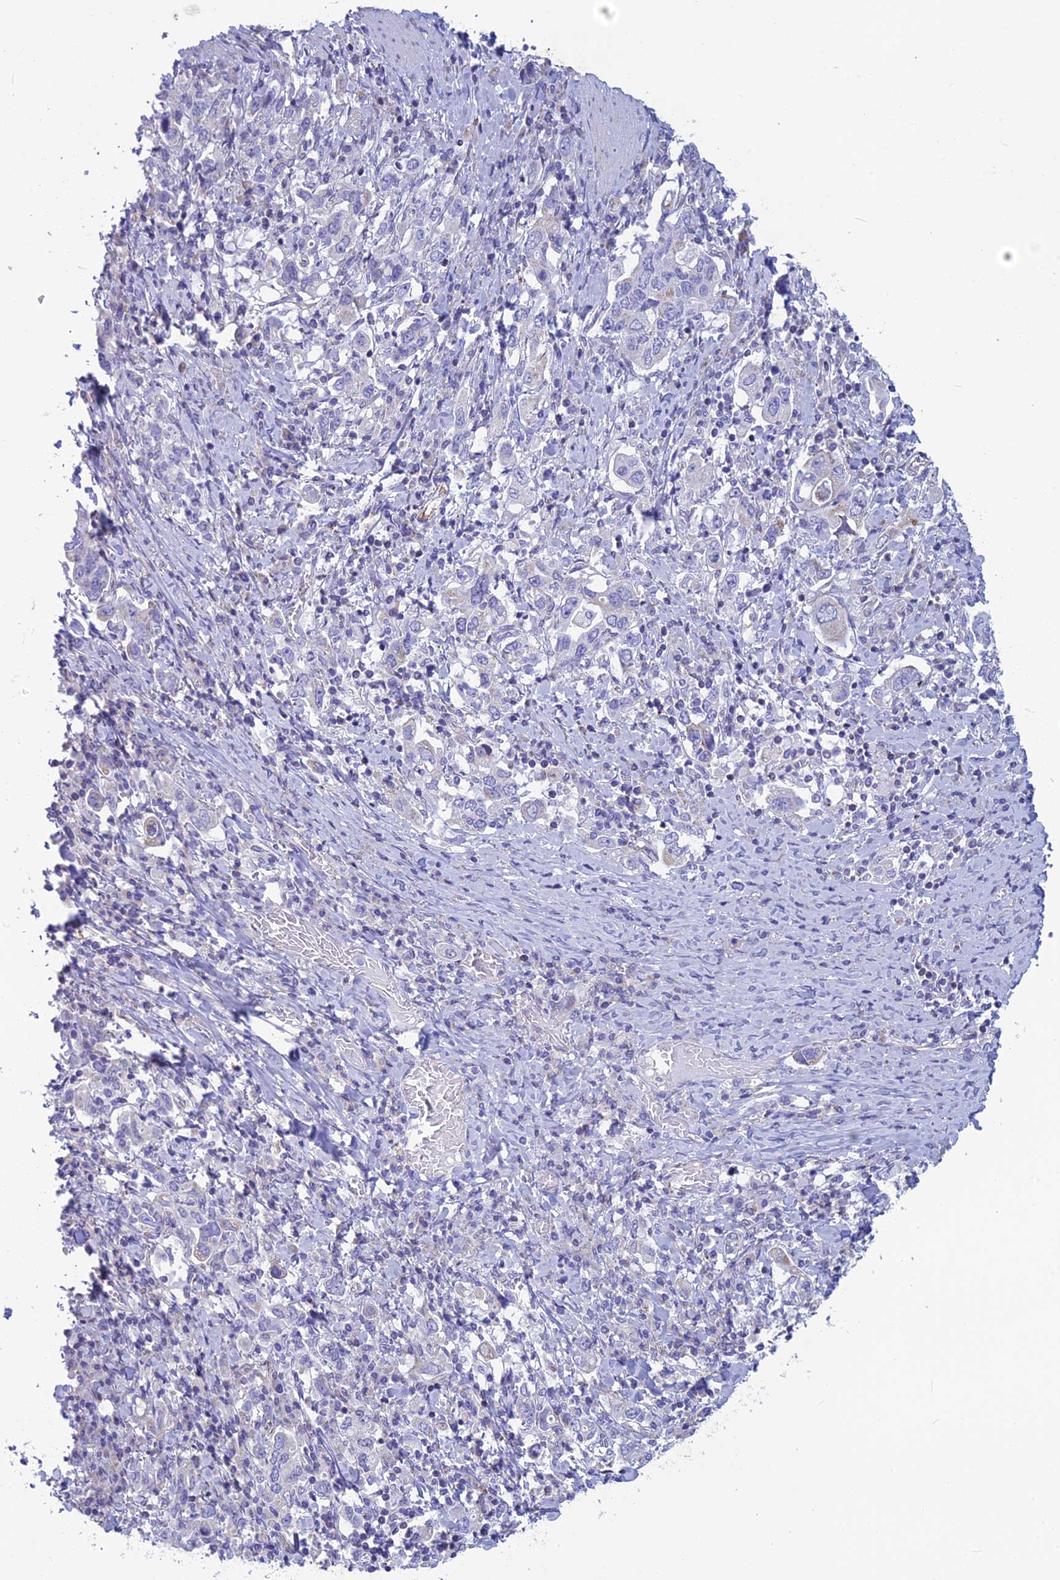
{"staining": {"intensity": "negative", "quantity": "none", "location": "none"}, "tissue": "stomach cancer", "cell_type": "Tumor cells", "image_type": "cancer", "snomed": [{"axis": "morphology", "description": "Adenocarcinoma, NOS"}, {"axis": "topography", "description": "Stomach, upper"}, {"axis": "topography", "description": "Stomach"}], "caption": "An image of human adenocarcinoma (stomach) is negative for staining in tumor cells. The staining was performed using DAB (3,3'-diaminobenzidine) to visualize the protein expression in brown, while the nuclei were stained in blue with hematoxylin (Magnification: 20x).", "gene": "POMGNT1", "patient": {"sex": "male", "age": 62}}